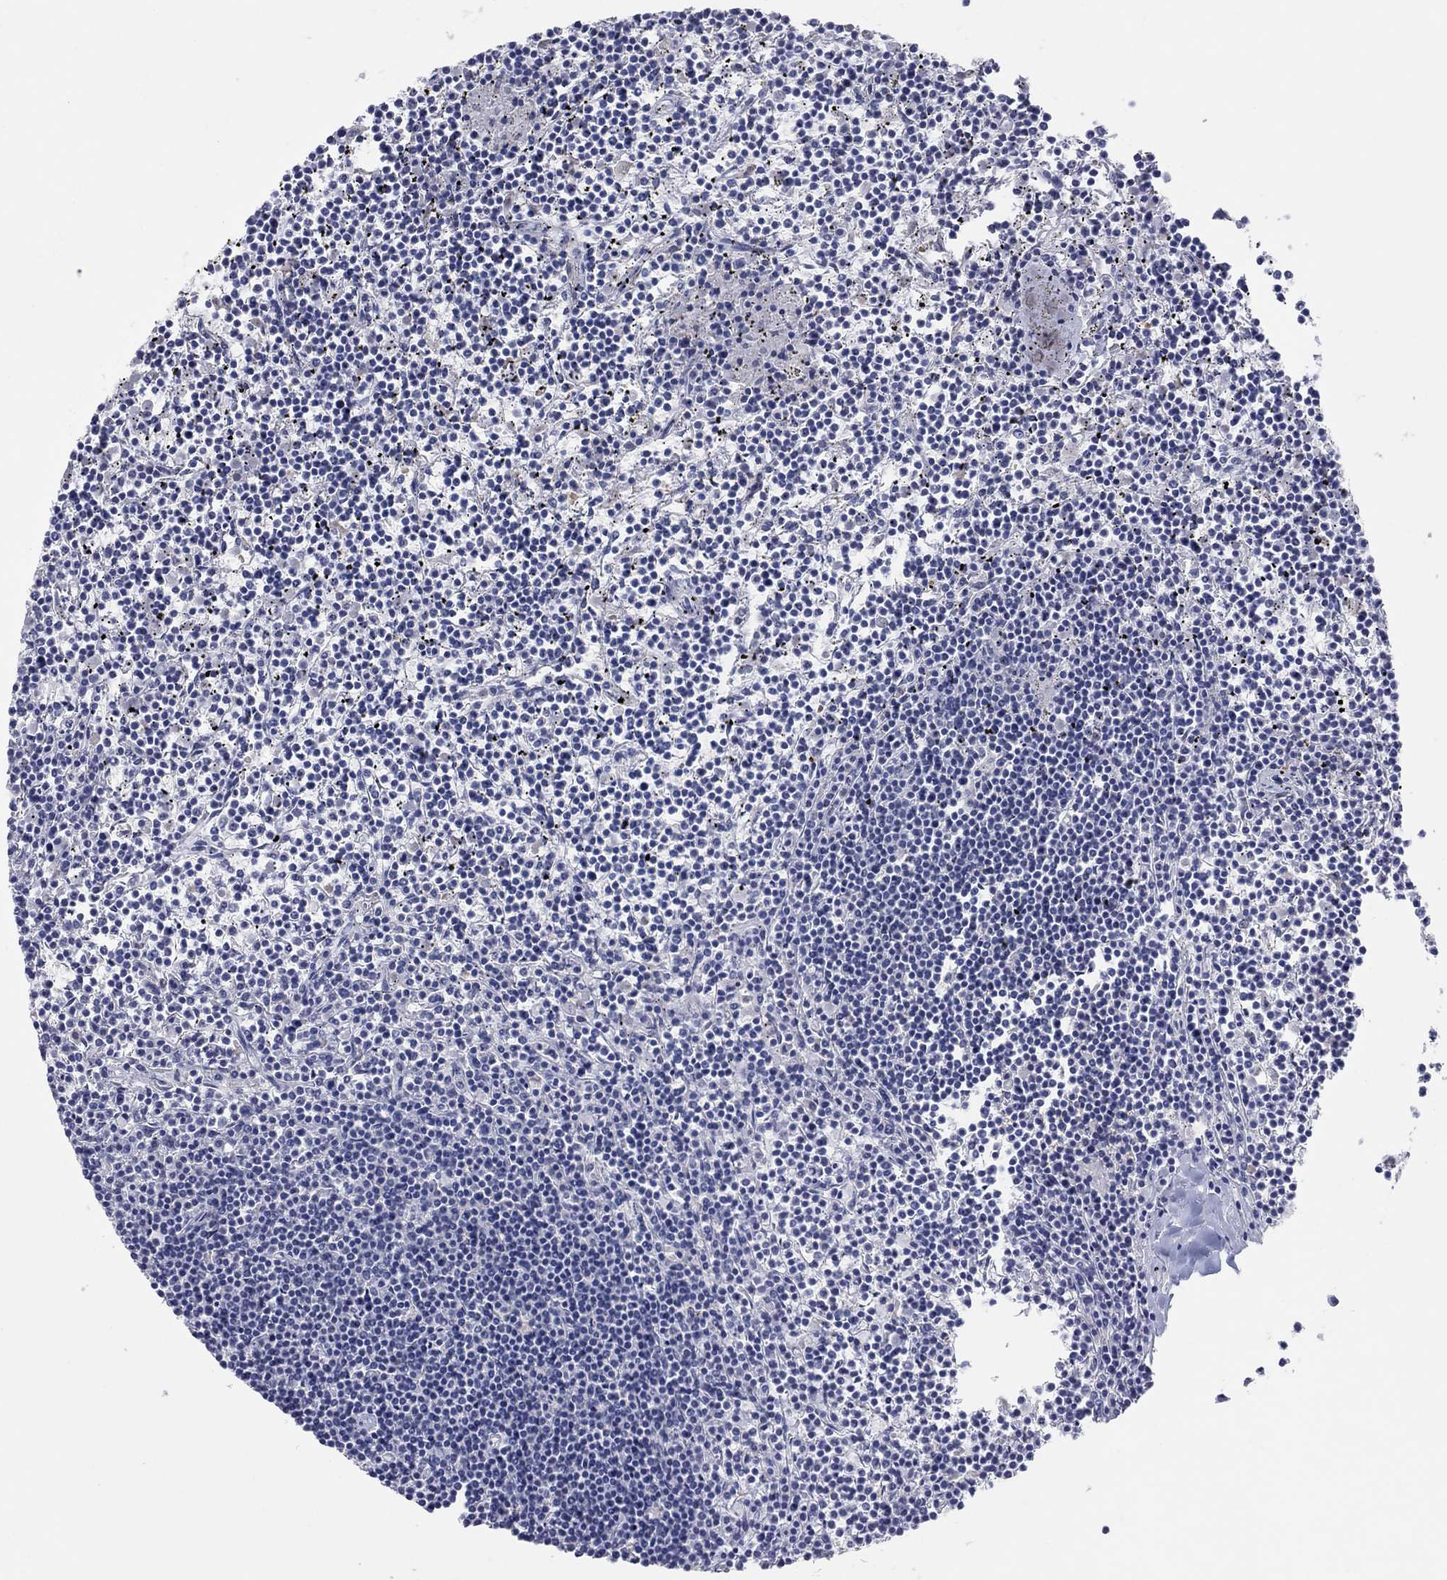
{"staining": {"intensity": "negative", "quantity": "none", "location": "none"}, "tissue": "lymphoma", "cell_type": "Tumor cells", "image_type": "cancer", "snomed": [{"axis": "morphology", "description": "Malignant lymphoma, non-Hodgkin's type, Low grade"}, {"axis": "topography", "description": "Spleen"}], "caption": "Immunohistochemistry histopathology image of neoplastic tissue: human lymphoma stained with DAB reveals no significant protein expression in tumor cells. Nuclei are stained in blue.", "gene": "CPNE6", "patient": {"sex": "female", "age": 19}}